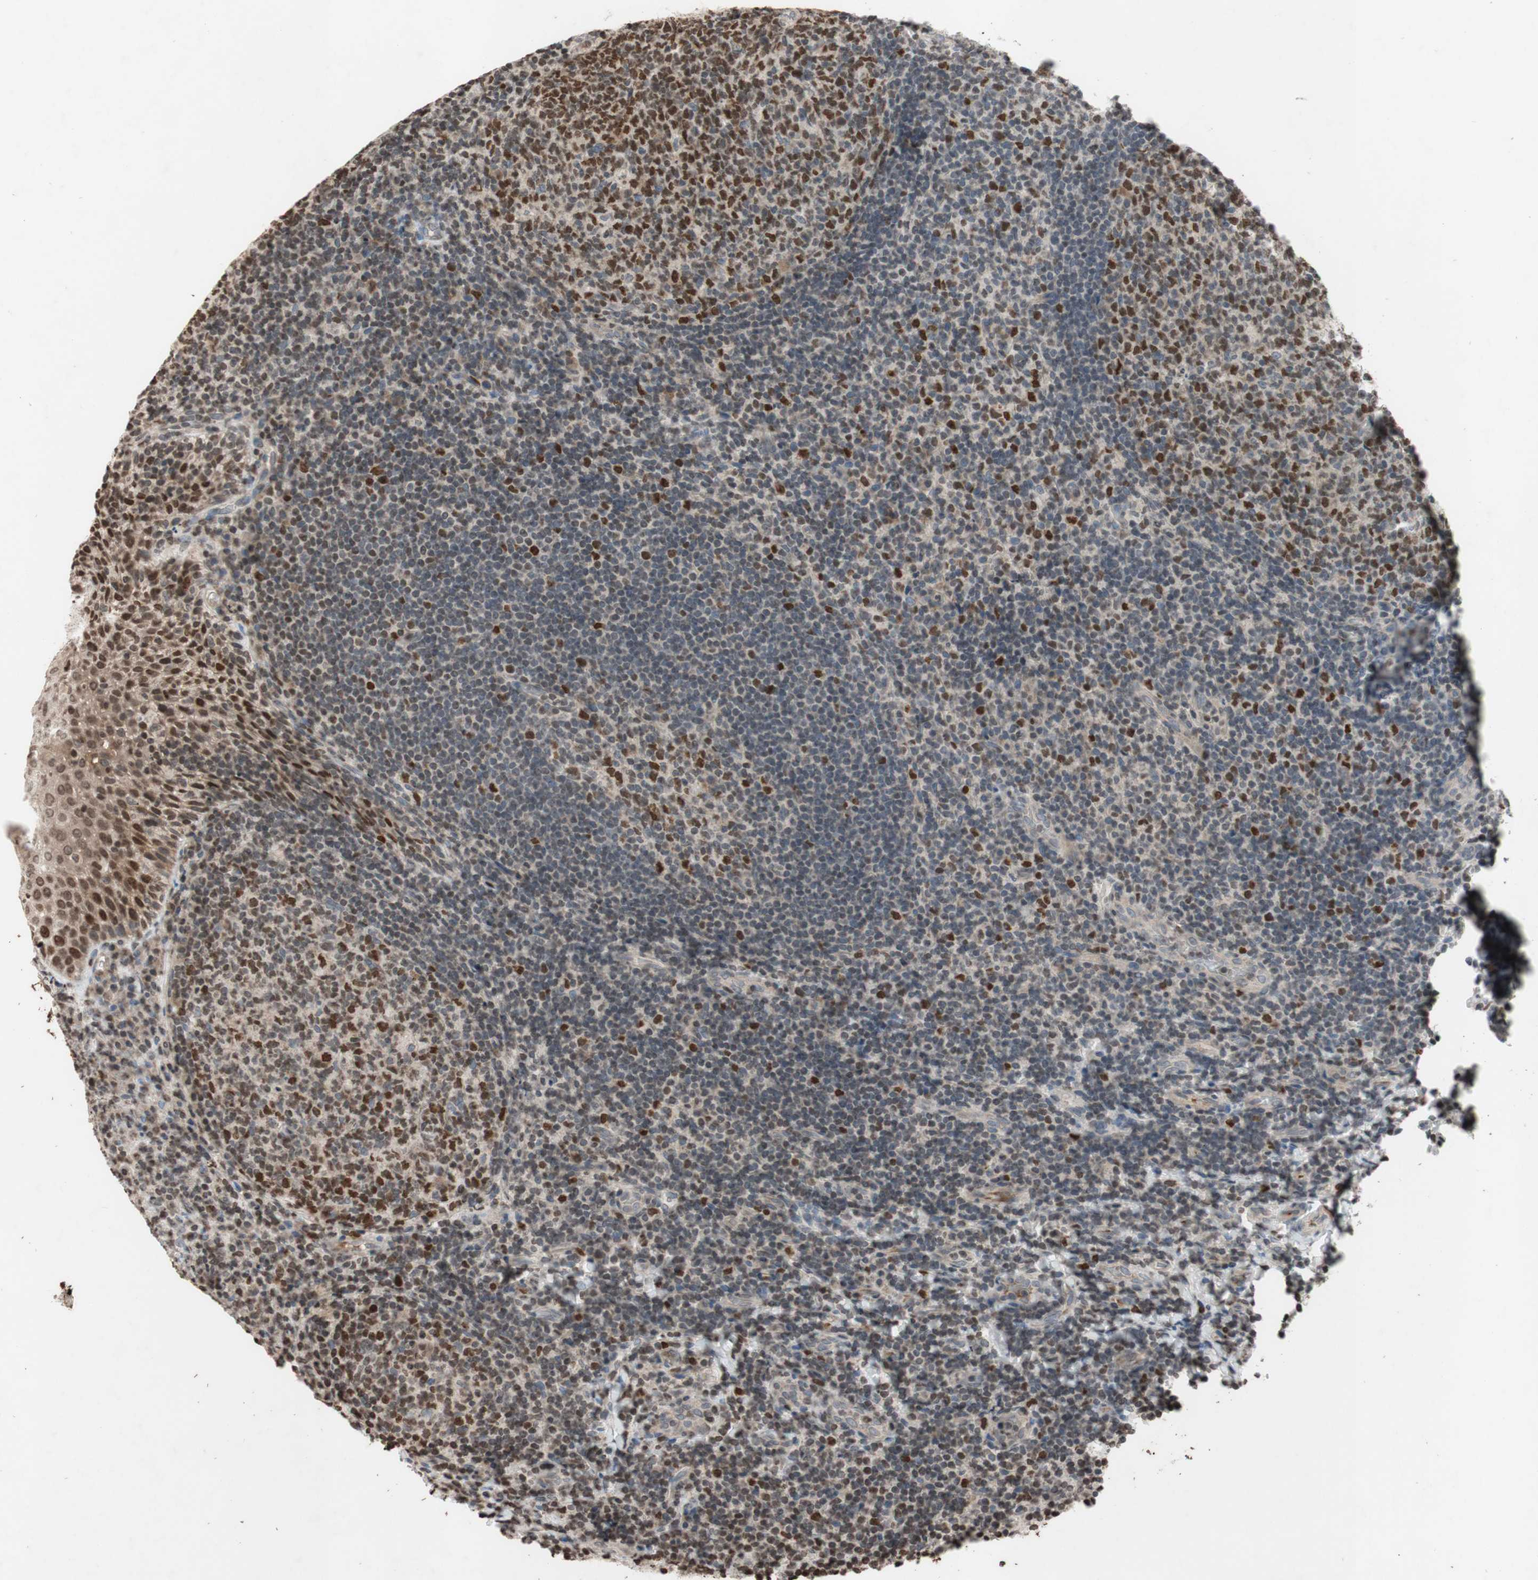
{"staining": {"intensity": "strong", "quantity": ">75%", "location": "nuclear"}, "tissue": "tonsil", "cell_type": "Germinal center cells", "image_type": "normal", "snomed": [{"axis": "morphology", "description": "Normal tissue, NOS"}, {"axis": "topography", "description": "Tonsil"}], "caption": "Immunohistochemical staining of normal tonsil demonstrates >75% levels of strong nuclear protein staining in approximately >75% of germinal center cells.", "gene": "MCM6", "patient": {"sex": "male", "age": 17}}